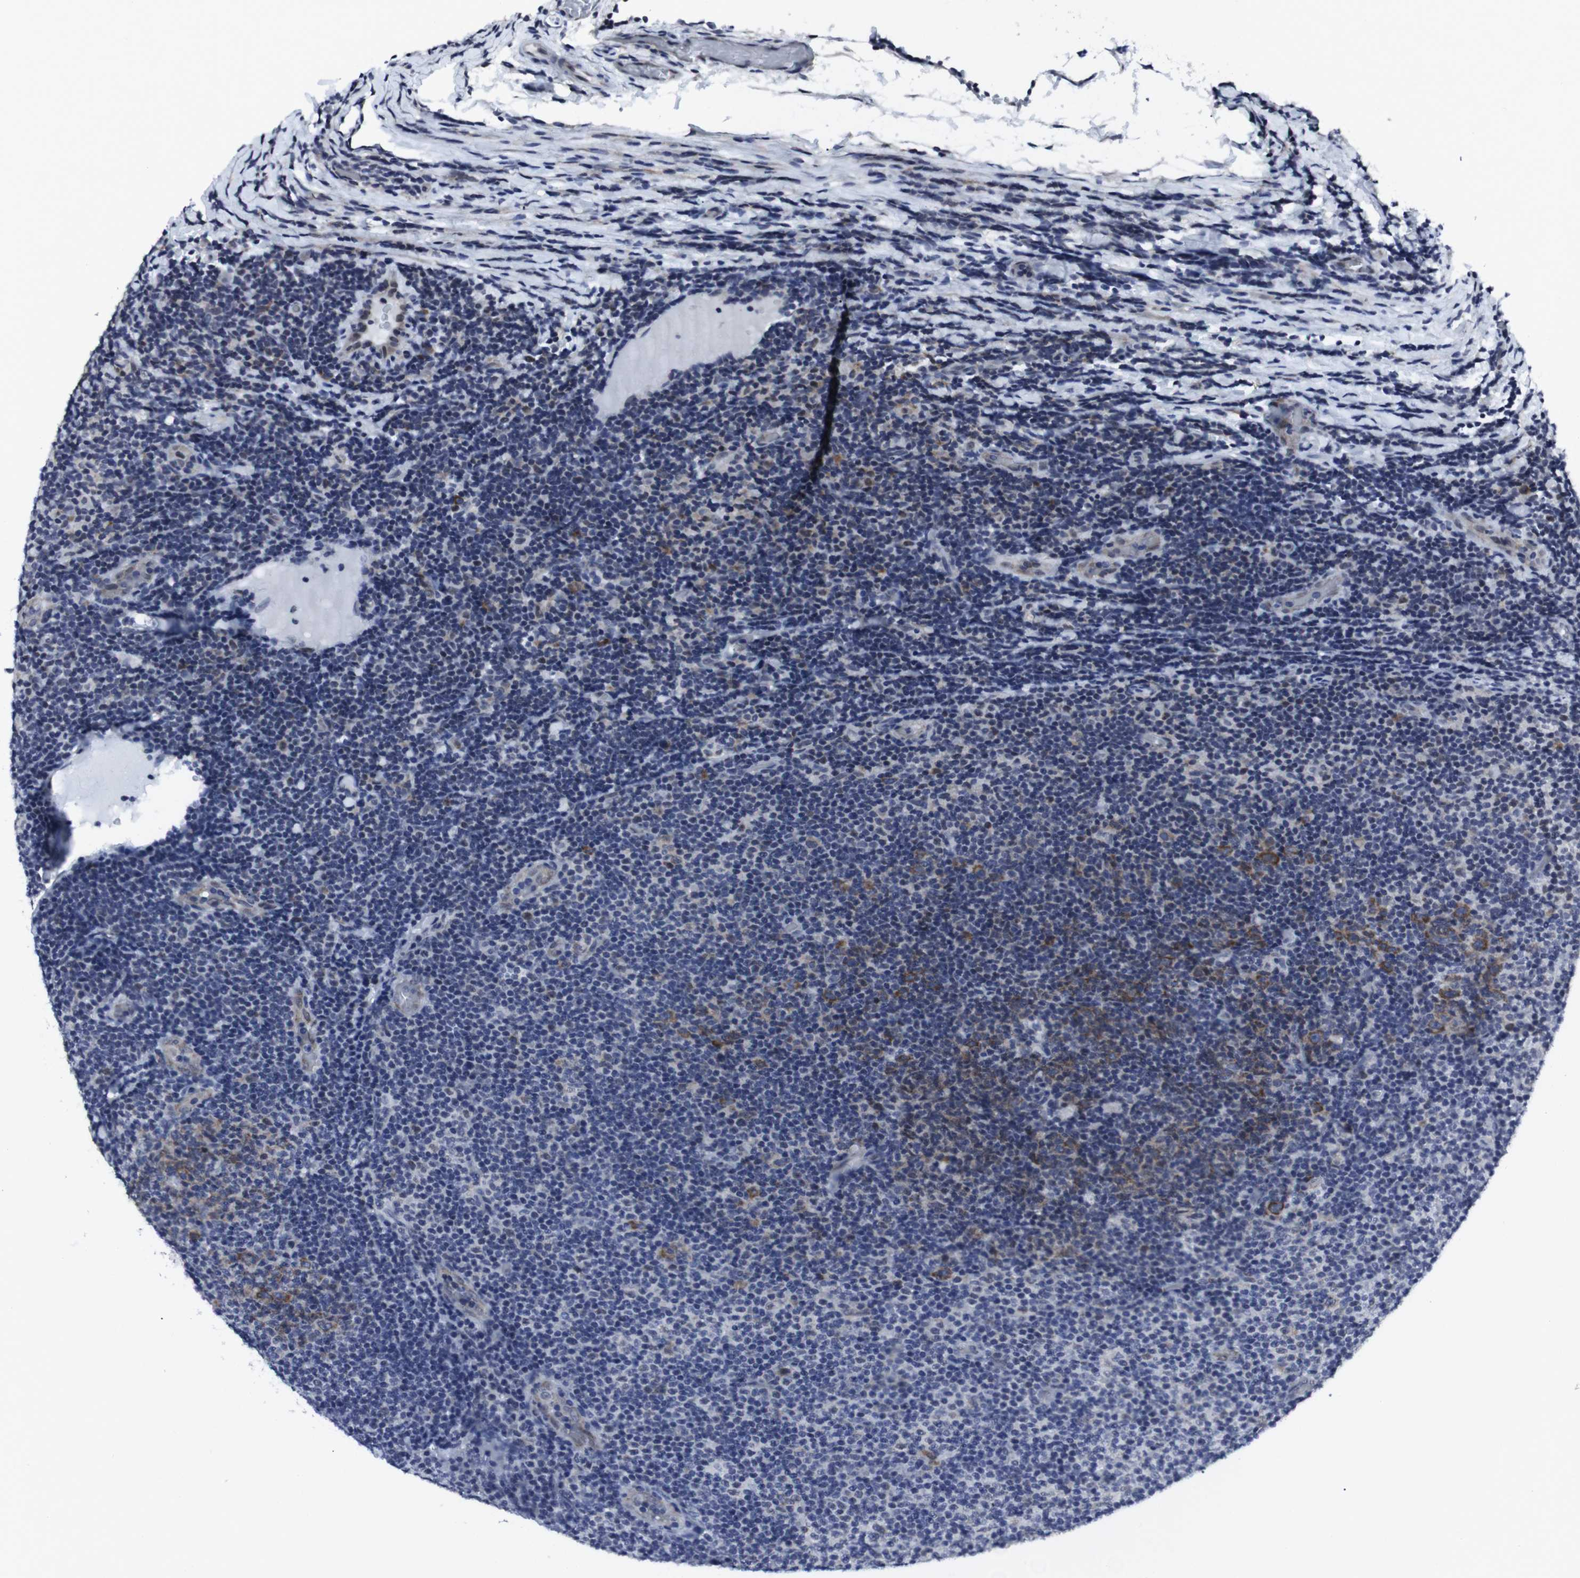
{"staining": {"intensity": "moderate", "quantity": "<25%", "location": "cytoplasmic/membranous"}, "tissue": "lymphoma", "cell_type": "Tumor cells", "image_type": "cancer", "snomed": [{"axis": "morphology", "description": "Malignant lymphoma, non-Hodgkin's type, Low grade"}, {"axis": "topography", "description": "Lymph node"}], "caption": "A brown stain shows moderate cytoplasmic/membranous expression of a protein in human lymphoma tumor cells.", "gene": "GEMIN2", "patient": {"sex": "male", "age": 83}}